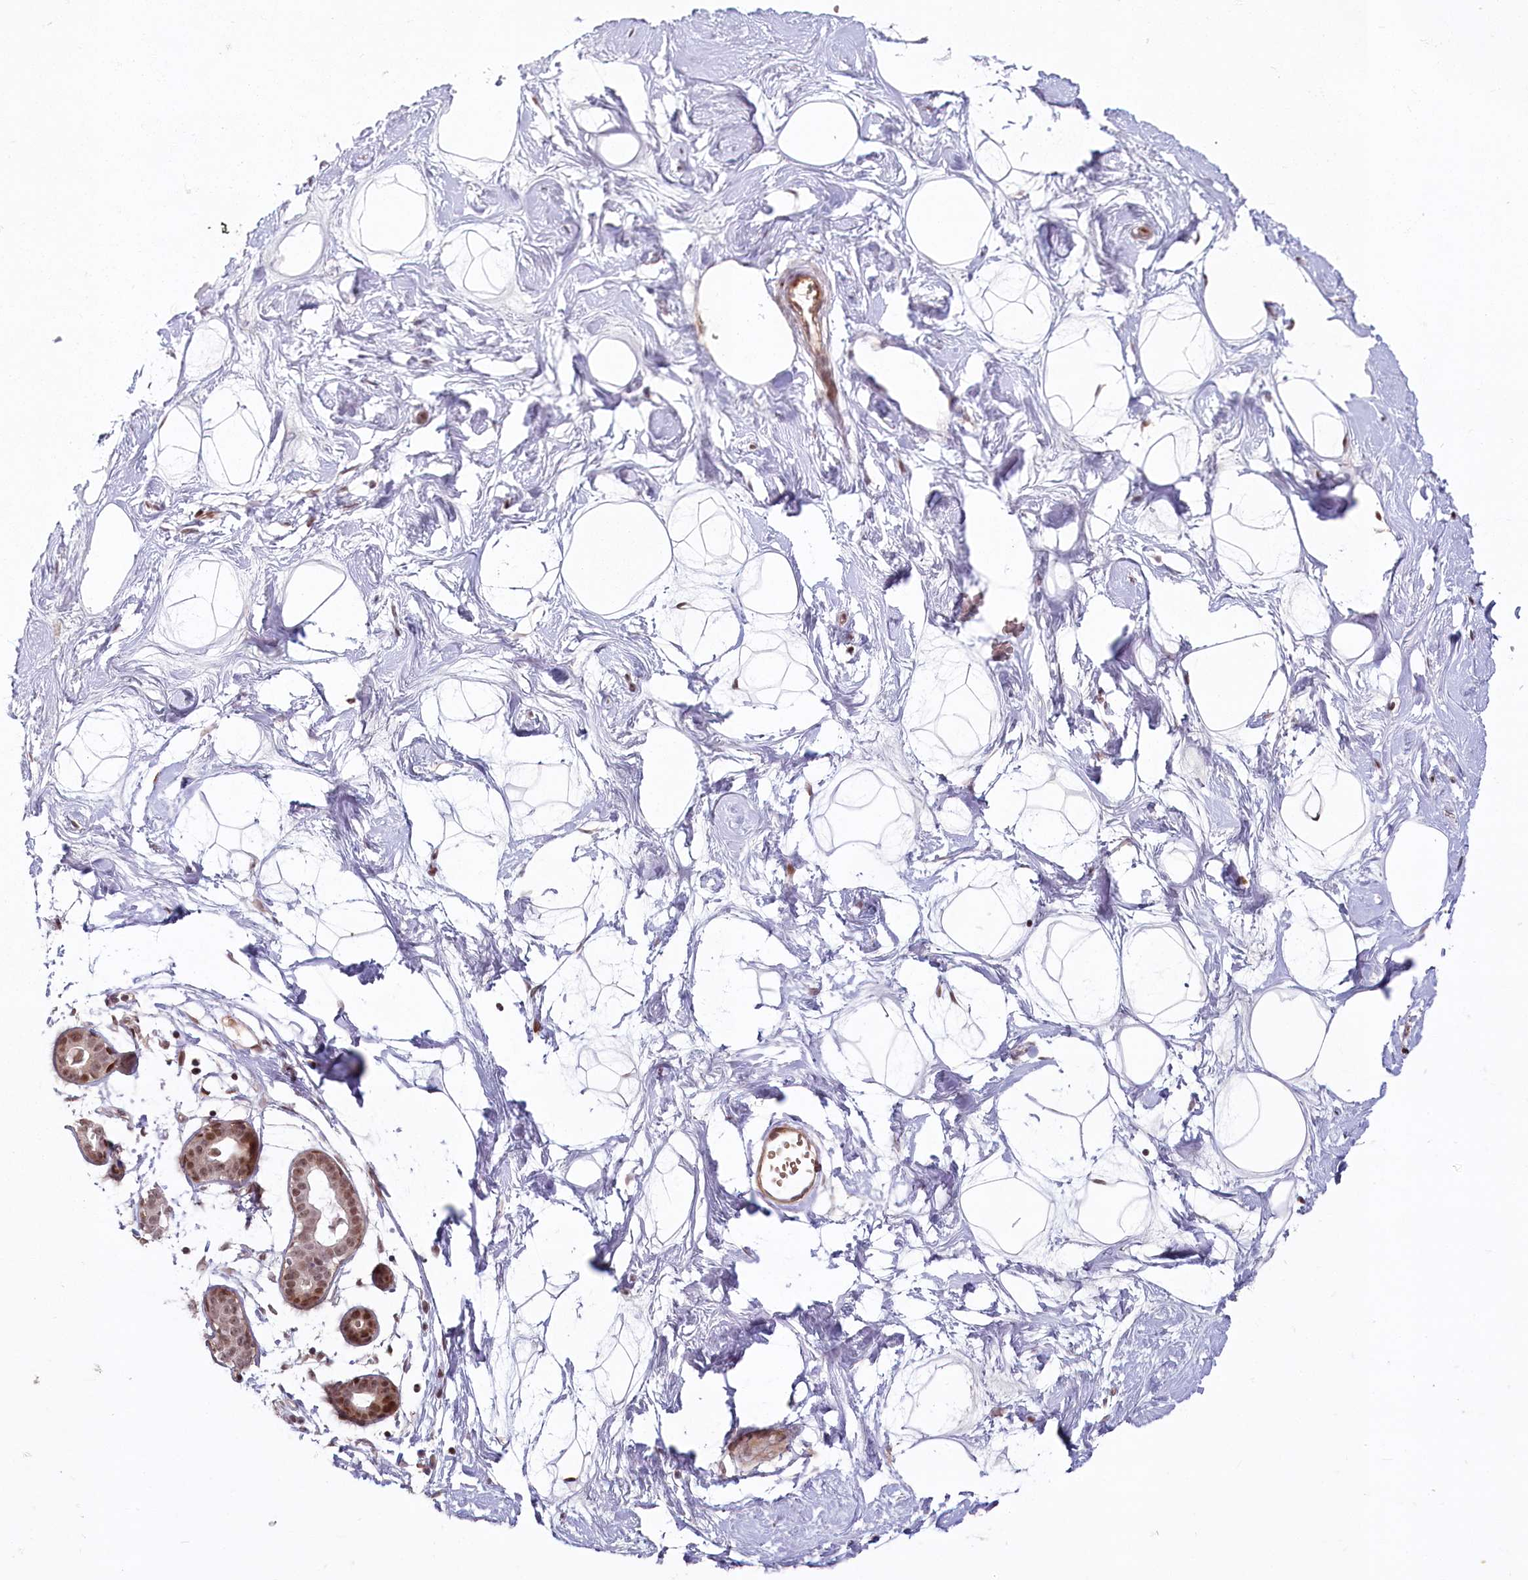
{"staining": {"intensity": "negative", "quantity": "none", "location": "none"}, "tissue": "breast", "cell_type": "Adipocytes", "image_type": "normal", "snomed": [{"axis": "morphology", "description": "Normal tissue, NOS"}, {"axis": "morphology", "description": "Adenoma, NOS"}, {"axis": "topography", "description": "Breast"}], "caption": "A histopathology image of breast stained for a protein exhibits no brown staining in adipocytes.", "gene": "FAM204A", "patient": {"sex": "female", "age": 23}}